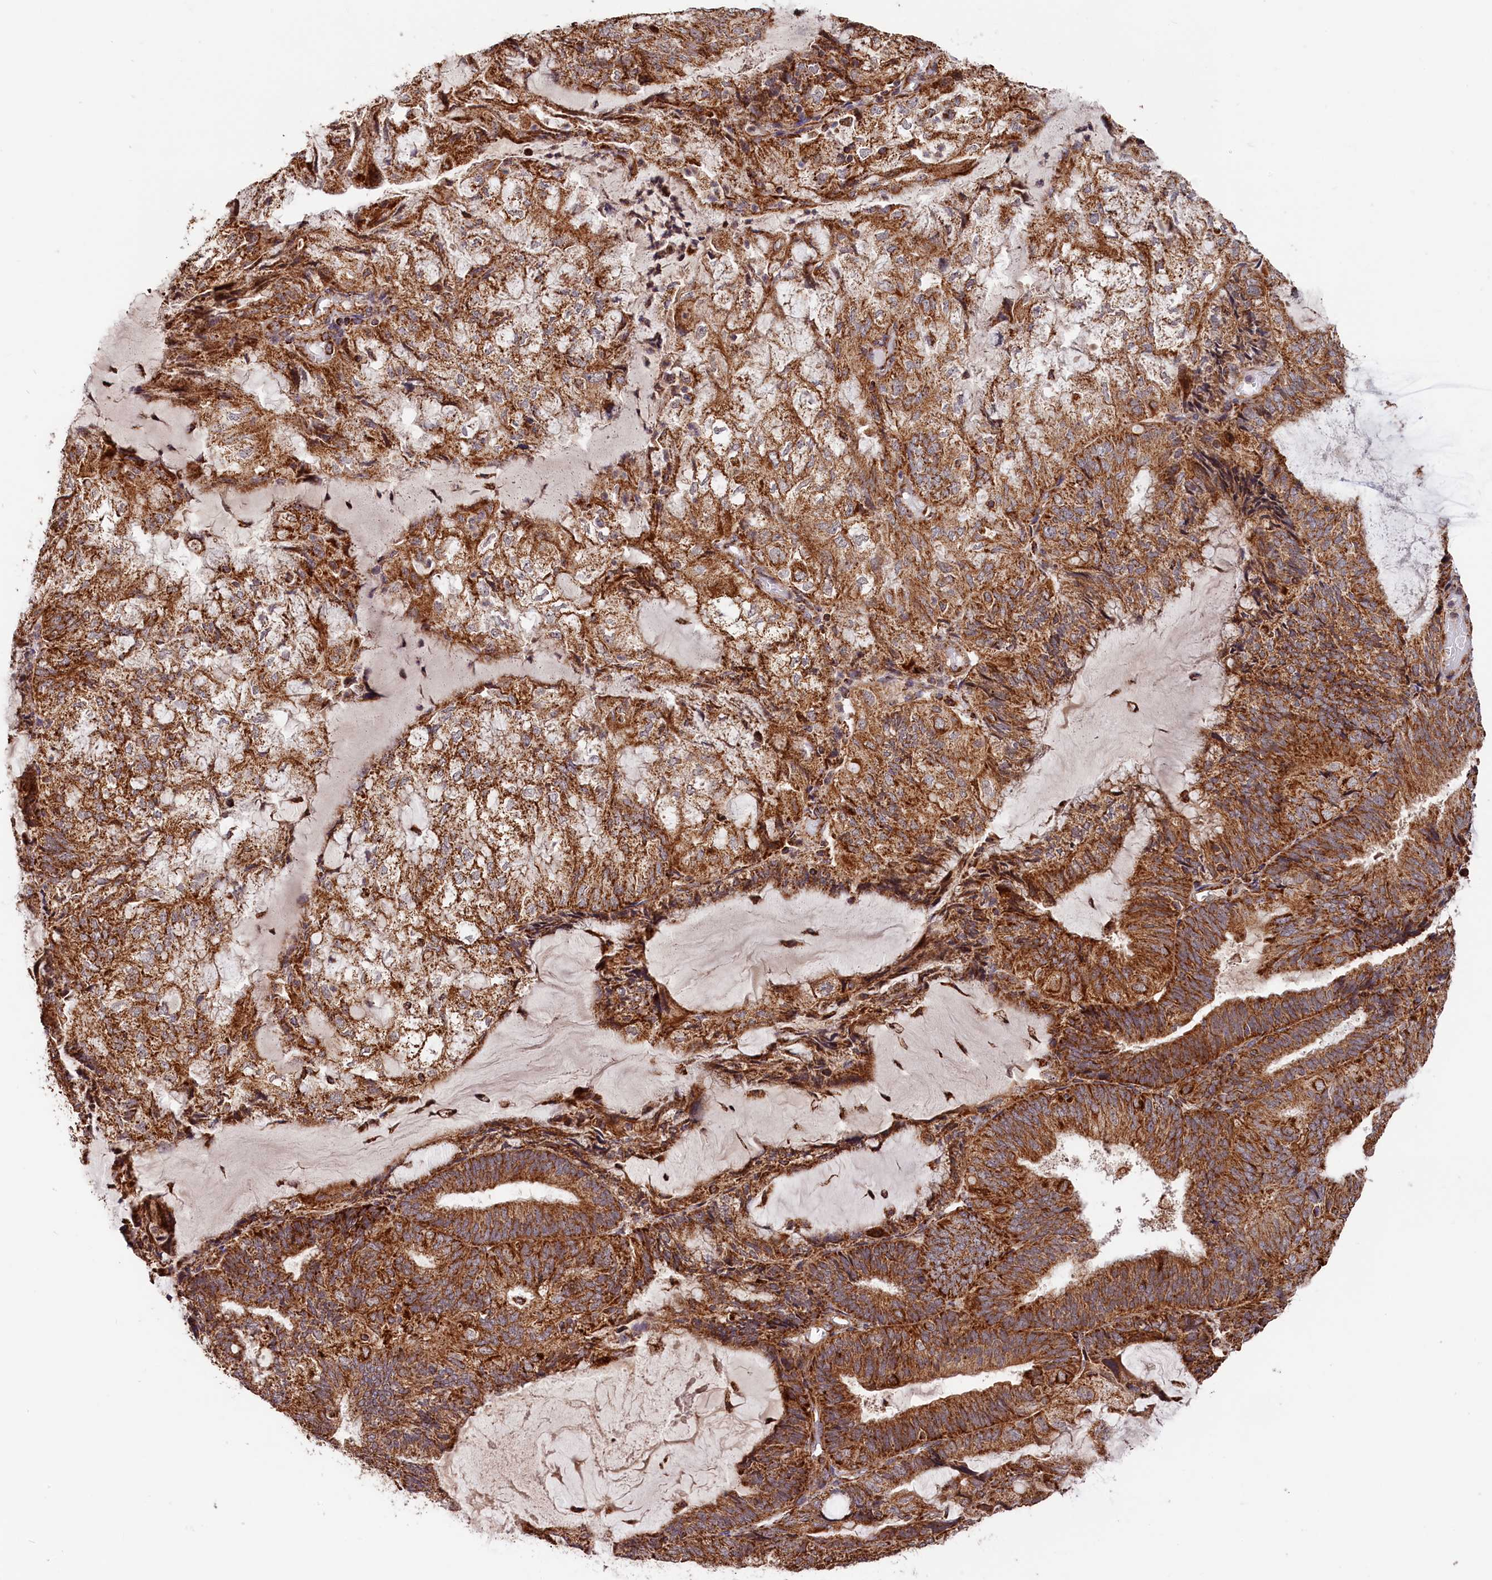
{"staining": {"intensity": "strong", "quantity": ">75%", "location": "cytoplasmic/membranous"}, "tissue": "endometrial cancer", "cell_type": "Tumor cells", "image_type": "cancer", "snomed": [{"axis": "morphology", "description": "Adenocarcinoma, NOS"}, {"axis": "topography", "description": "Endometrium"}], "caption": "Protein expression analysis of endometrial cancer (adenocarcinoma) displays strong cytoplasmic/membranous staining in about >75% of tumor cells. The staining was performed using DAB (3,3'-diaminobenzidine) to visualize the protein expression in brown, while the nuclei were stained in blue with hematoxylin (Magnification: 20x).", "gene": "MACROD1", "patient": {"sex": "female", "age": 81}}